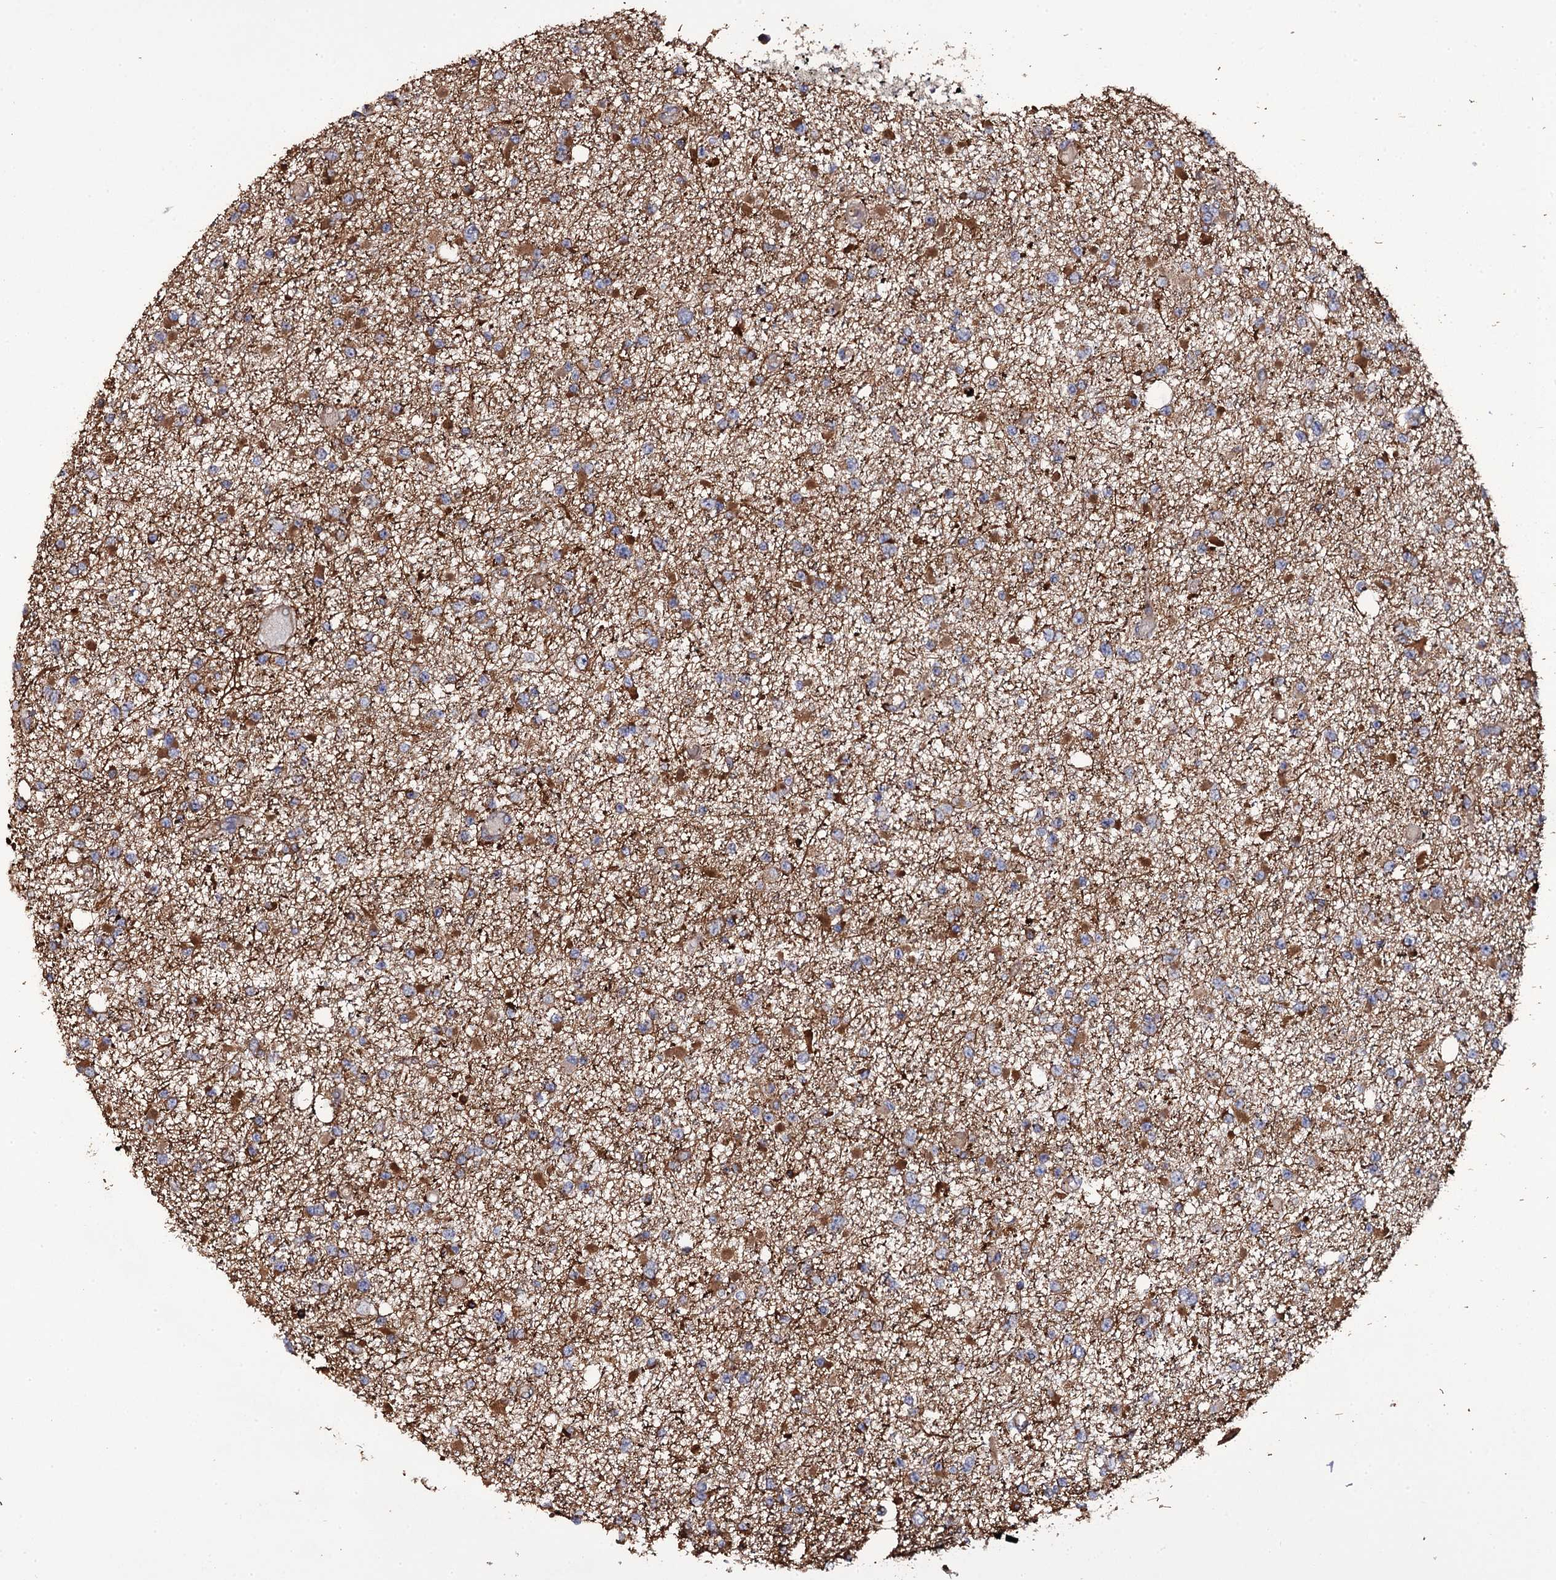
{"staining": {"intensity": "moderate", "quantity": ">75%", "location": "cytoplasmic/membranous"}, "tissue": "glioma", "cell_type": "Tumor cells", "image_type": "cancer", "snomed": [{"axis": "morphology", "description": "Glioma, malignant, Low grade"}, {"axis": "topography", "description": "Brain"}], "caption": "Immunohistochemical staining of malignant glioma (low-grade) reveals medium levels of moderate cytoplasmic/membranous protein staining in about >75% of tumor cells. Using DAB (brown) and hematoxylin (blue) stains, captured at high magnification using brightfield microscopy.", "gene": "TTC23", "patient": {"sex": "female", "age": 22}}